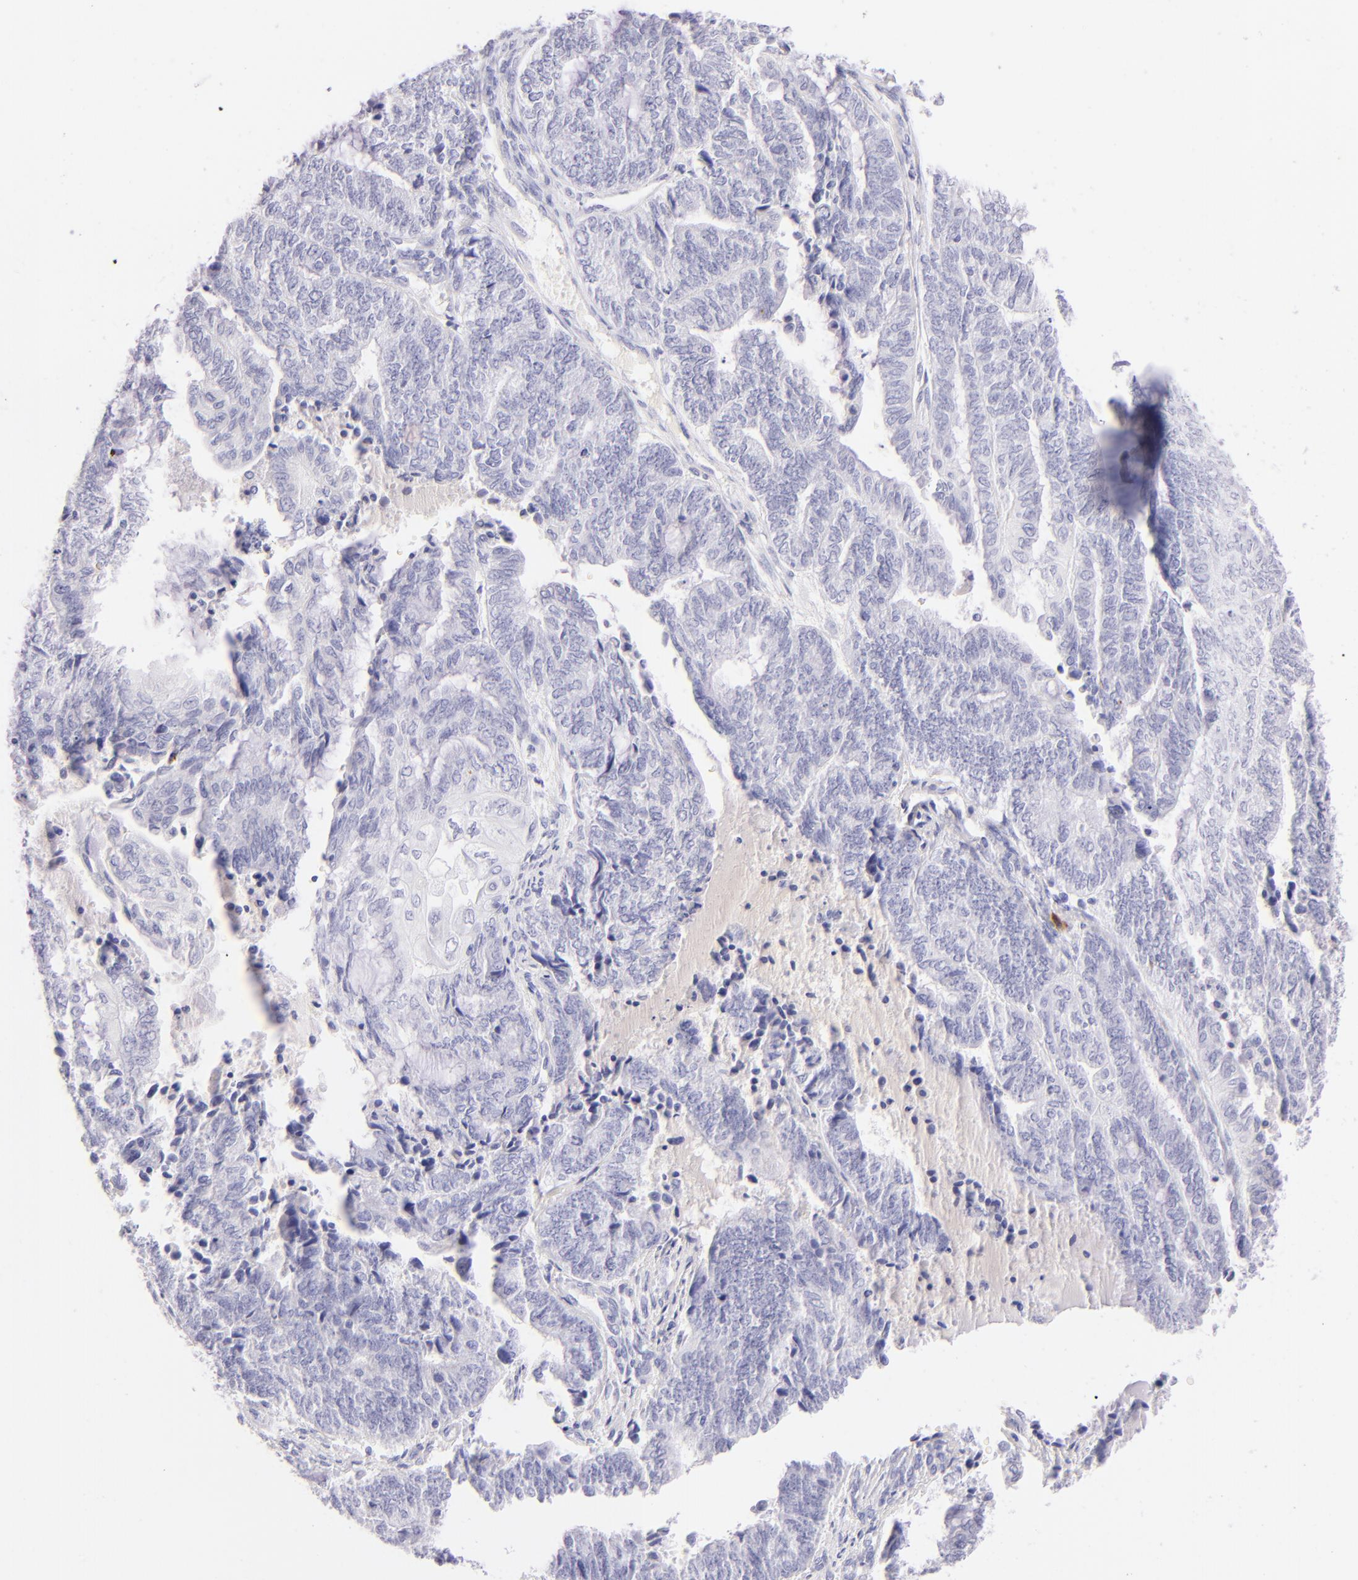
{"staining": {"intensity": "negative", "quantity": "none", "location": "none"}, "tissue": "endometrial cancer", "cell_type": "Tumor cells", "image_type": "cancer", "snomed": [{"axis": "morphology", "description": "Adenocarcinoma, NOS"}, {"axis": "topography", "description": "Uterus"}, {"axis": "topography", "description": "Endometrium"}], "caption": "The immunohistochemistry (IHC) histopathology image has no significant staining in tumor cells of endometrial adenocarcinoma tissue.", "gene": "SDC1", "patient": {"sex": "female", "age": 70}}